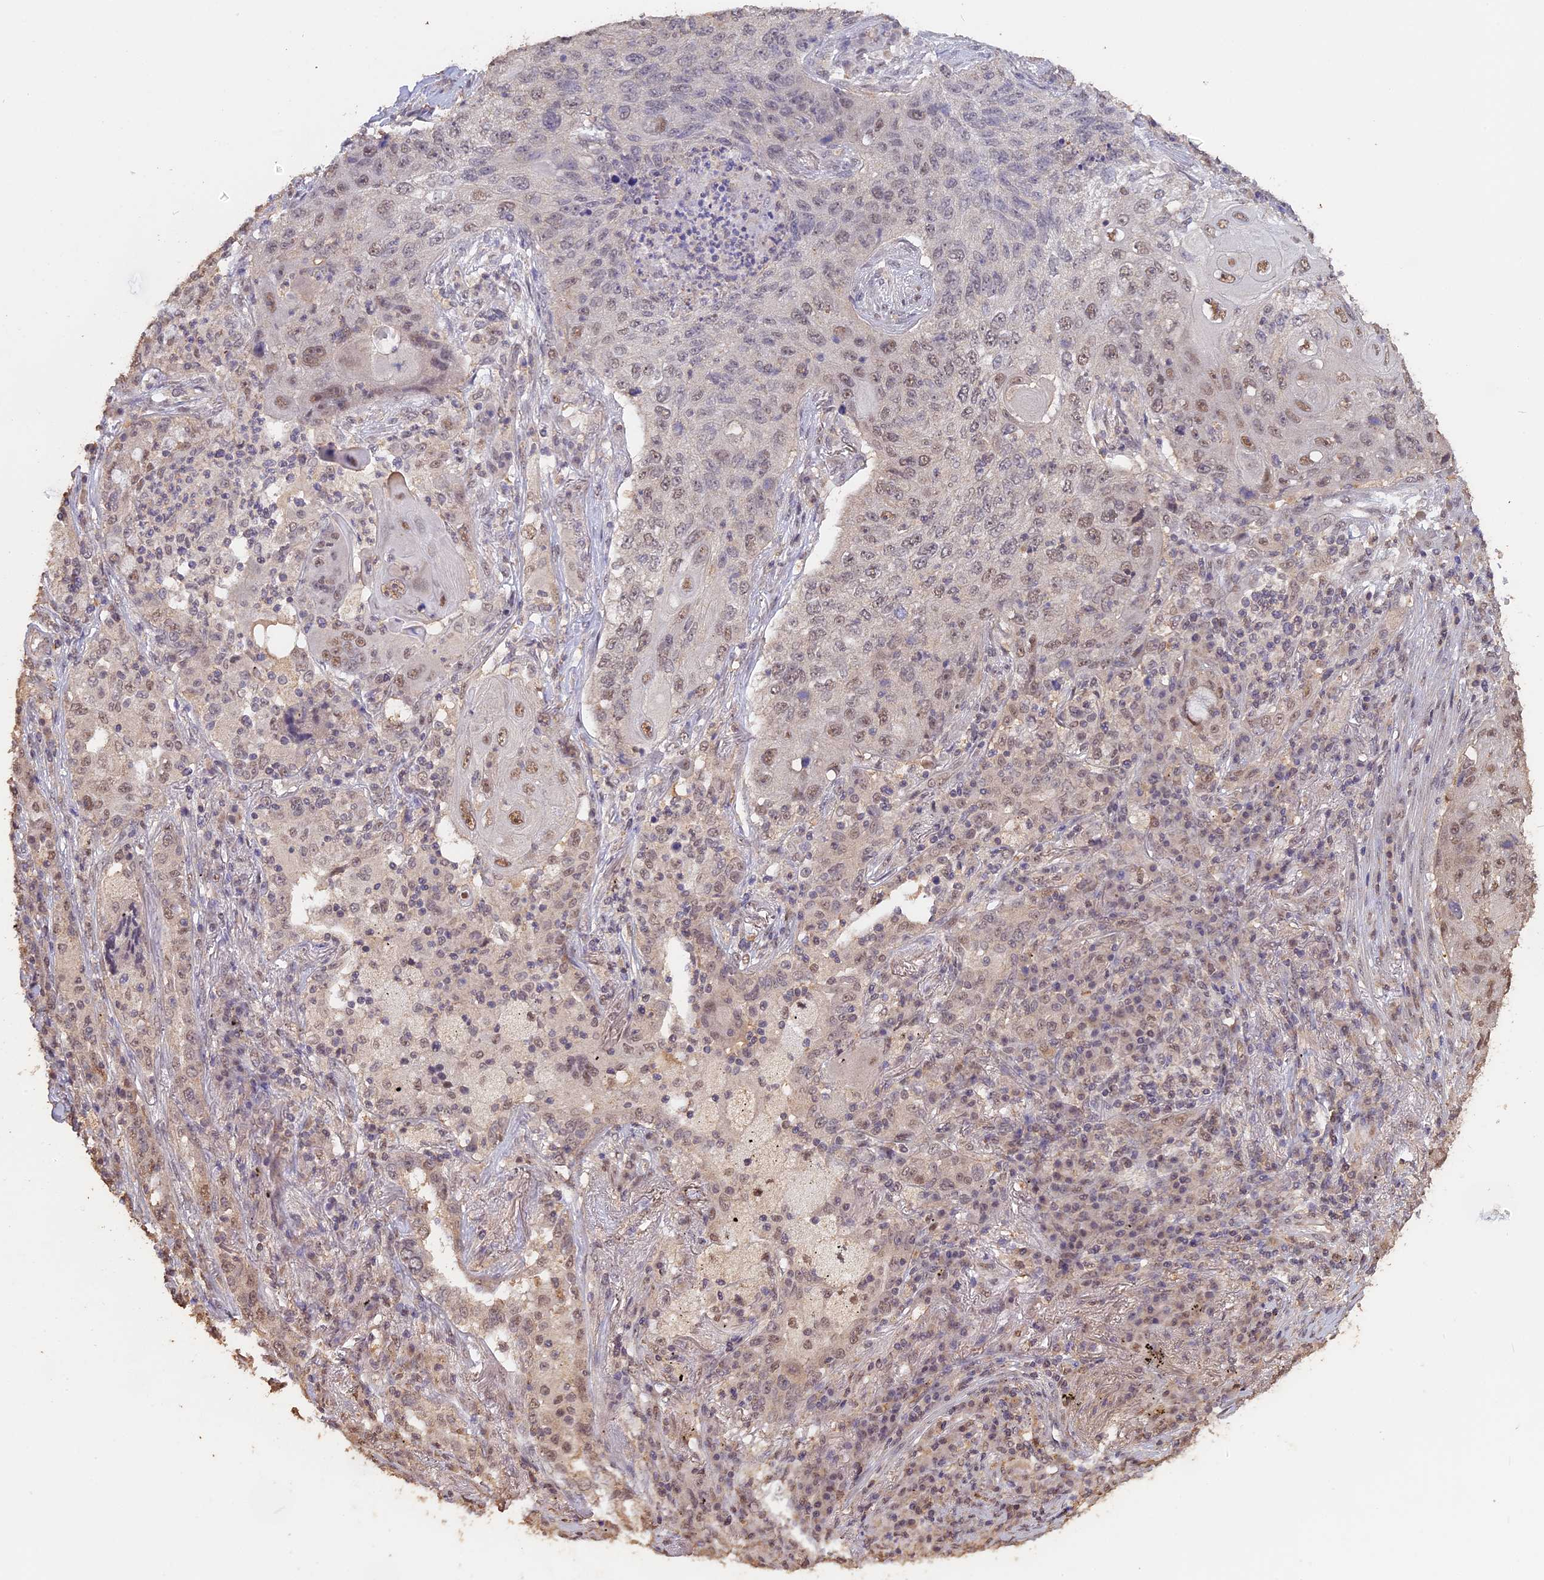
{"staining": {"intensity": "weak", "quantity": "25%-75%", "location": "nuclear"}, "tissue": "lung cancer", "cell_type": "Tumor cells", "image_type": "cancer", "snomed": [{"axis": "morphology", "description": "Squamous cell carcinoma, NOS"}, {"axis": "topography", "description": "Lung"}], "caption": "Human lung squamous cell carcinoma stained with a protein marker shows weak staining in tumor cells.", "gene": "PSMC6", "patient": {"sex": "female", "age": 63}}